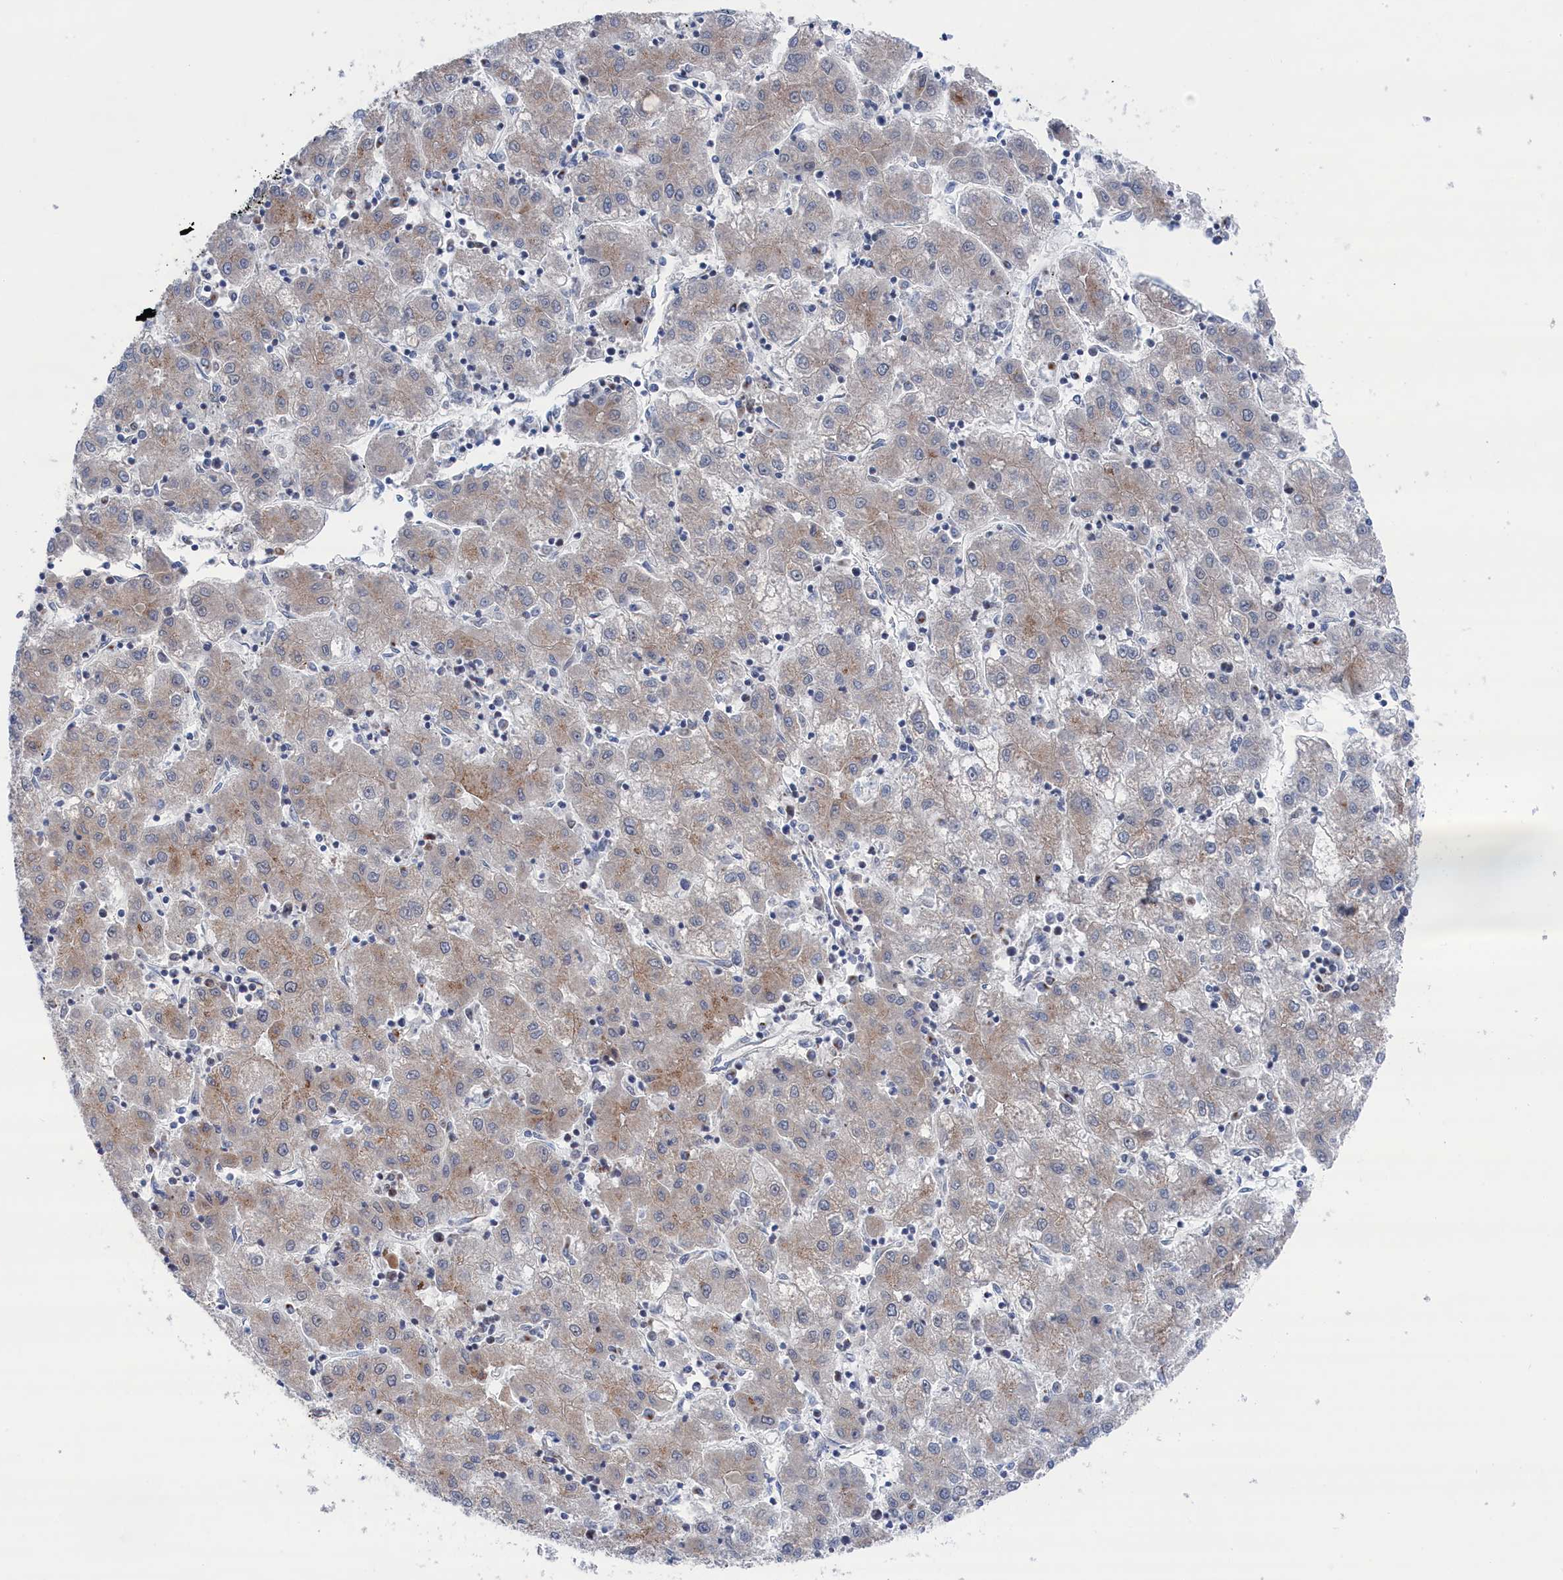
{"staining": {"intensity": "moderate", "quantity": "<25%", "location": "cytoplasmic/membranous"}, "tissue": "liver cancer", "cell_type": "Tumor cells", "image_type": "cancer", "snomed": [{"axis": "morphology", "description": "Carcinoma, Hepatocellular, NOS"}, {"axis": "topography", "description": "Liver"}], "caption": "Immunohistochemistry (IHC) of human liver cancer (hepatocellular carcinoma) displays low levels of moderate cytoplasmic/membranous positivity in approximately <25% of tumor cells.", "gene": "IRX1", "patient": {"sex": "male", "age": 72}}